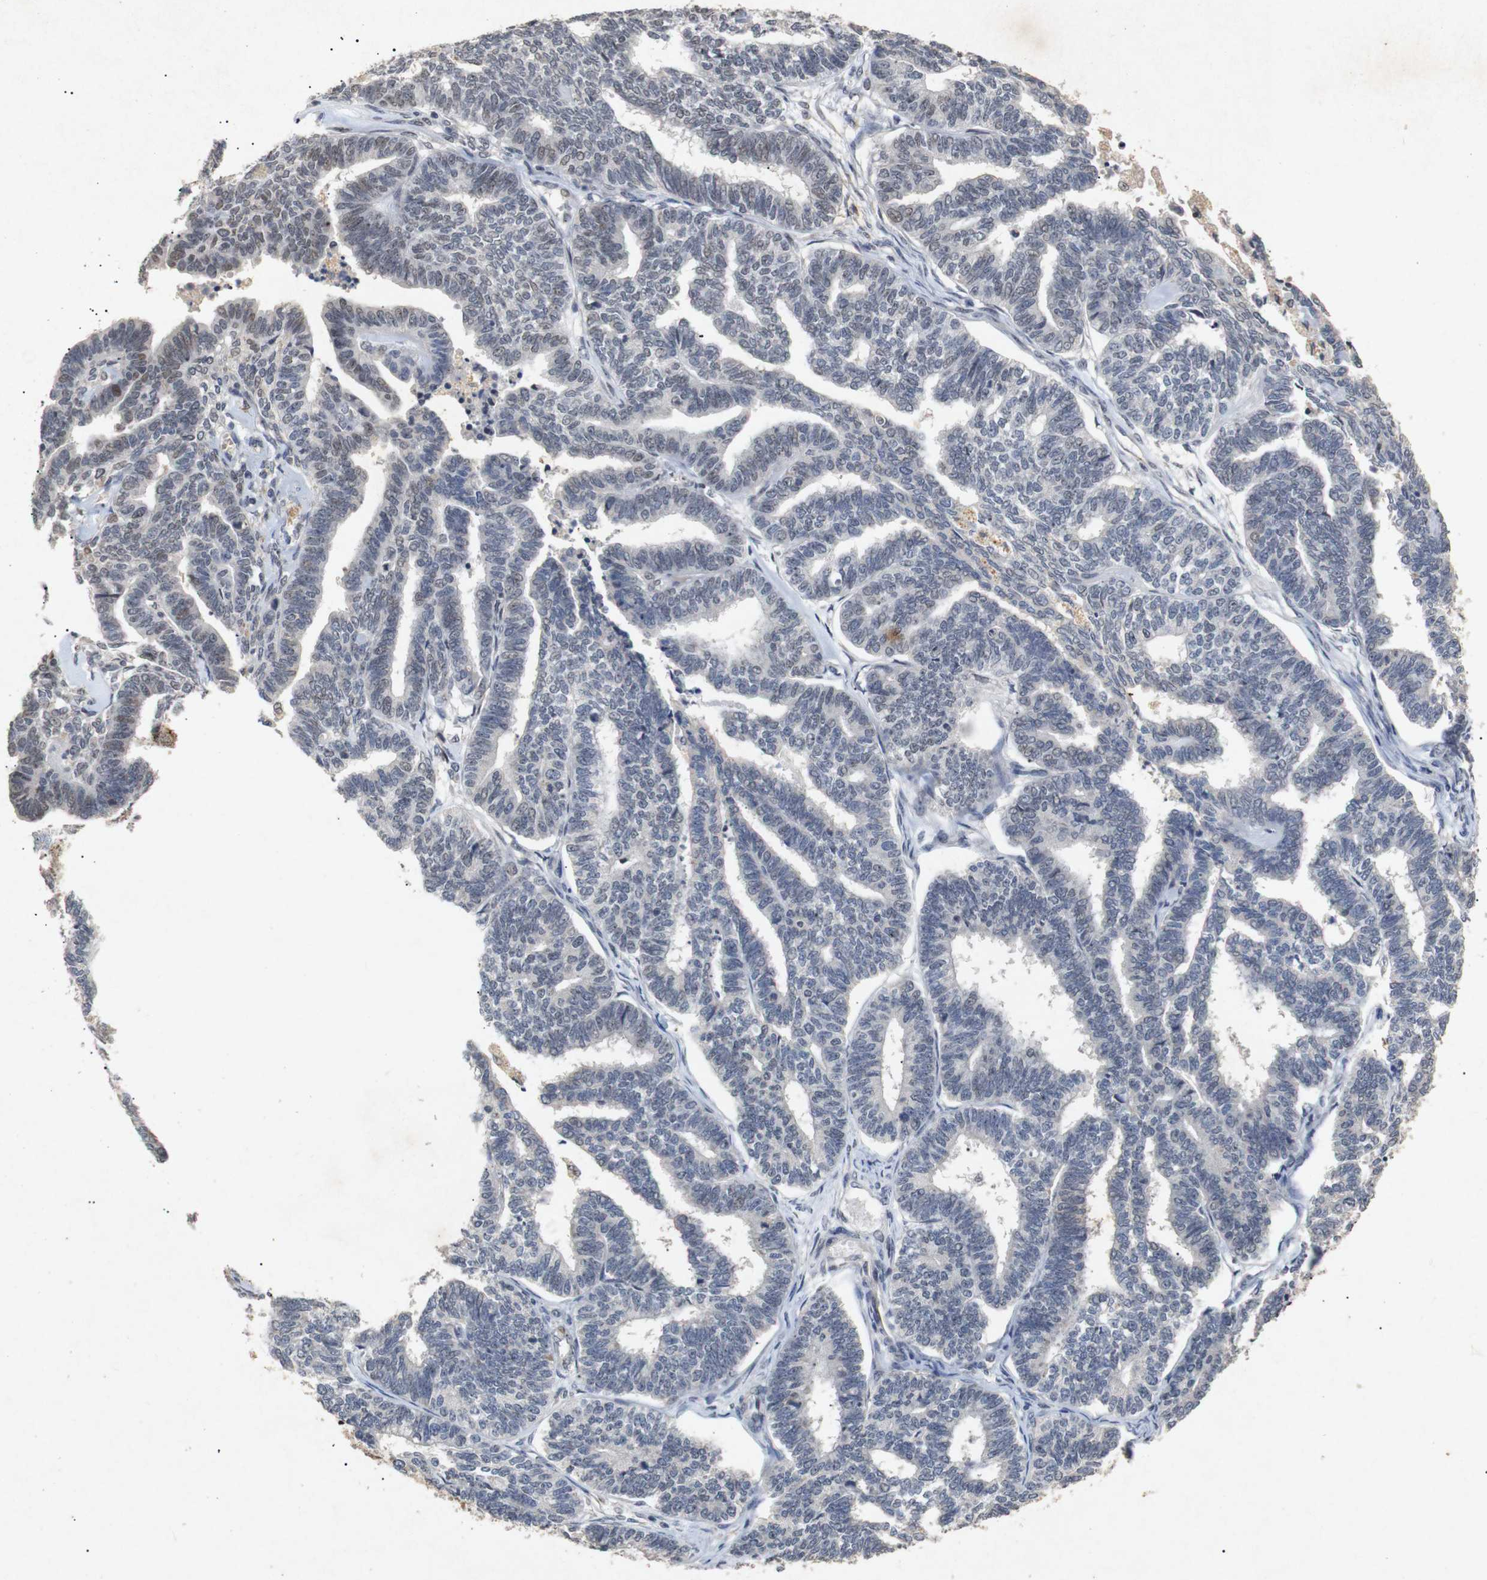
{"staining": {"intensity": "negative", "quantity": "none", "location": "none"}, "tissue": "endometrial cancer", "cell_type": "Tumor cells", "image_type": "cancer", "snomed": [{"axis": "morphology", "description": "Adenocarcinoma, NOS"}, {"axis": "topography", "description": "Endometrium"}], "caption": "IHC of human adenocarcinoma (endometrial) displays no positivity in tumor cells.", "gene": "PARN", "patient": {"sex": "female", "age": 70}}